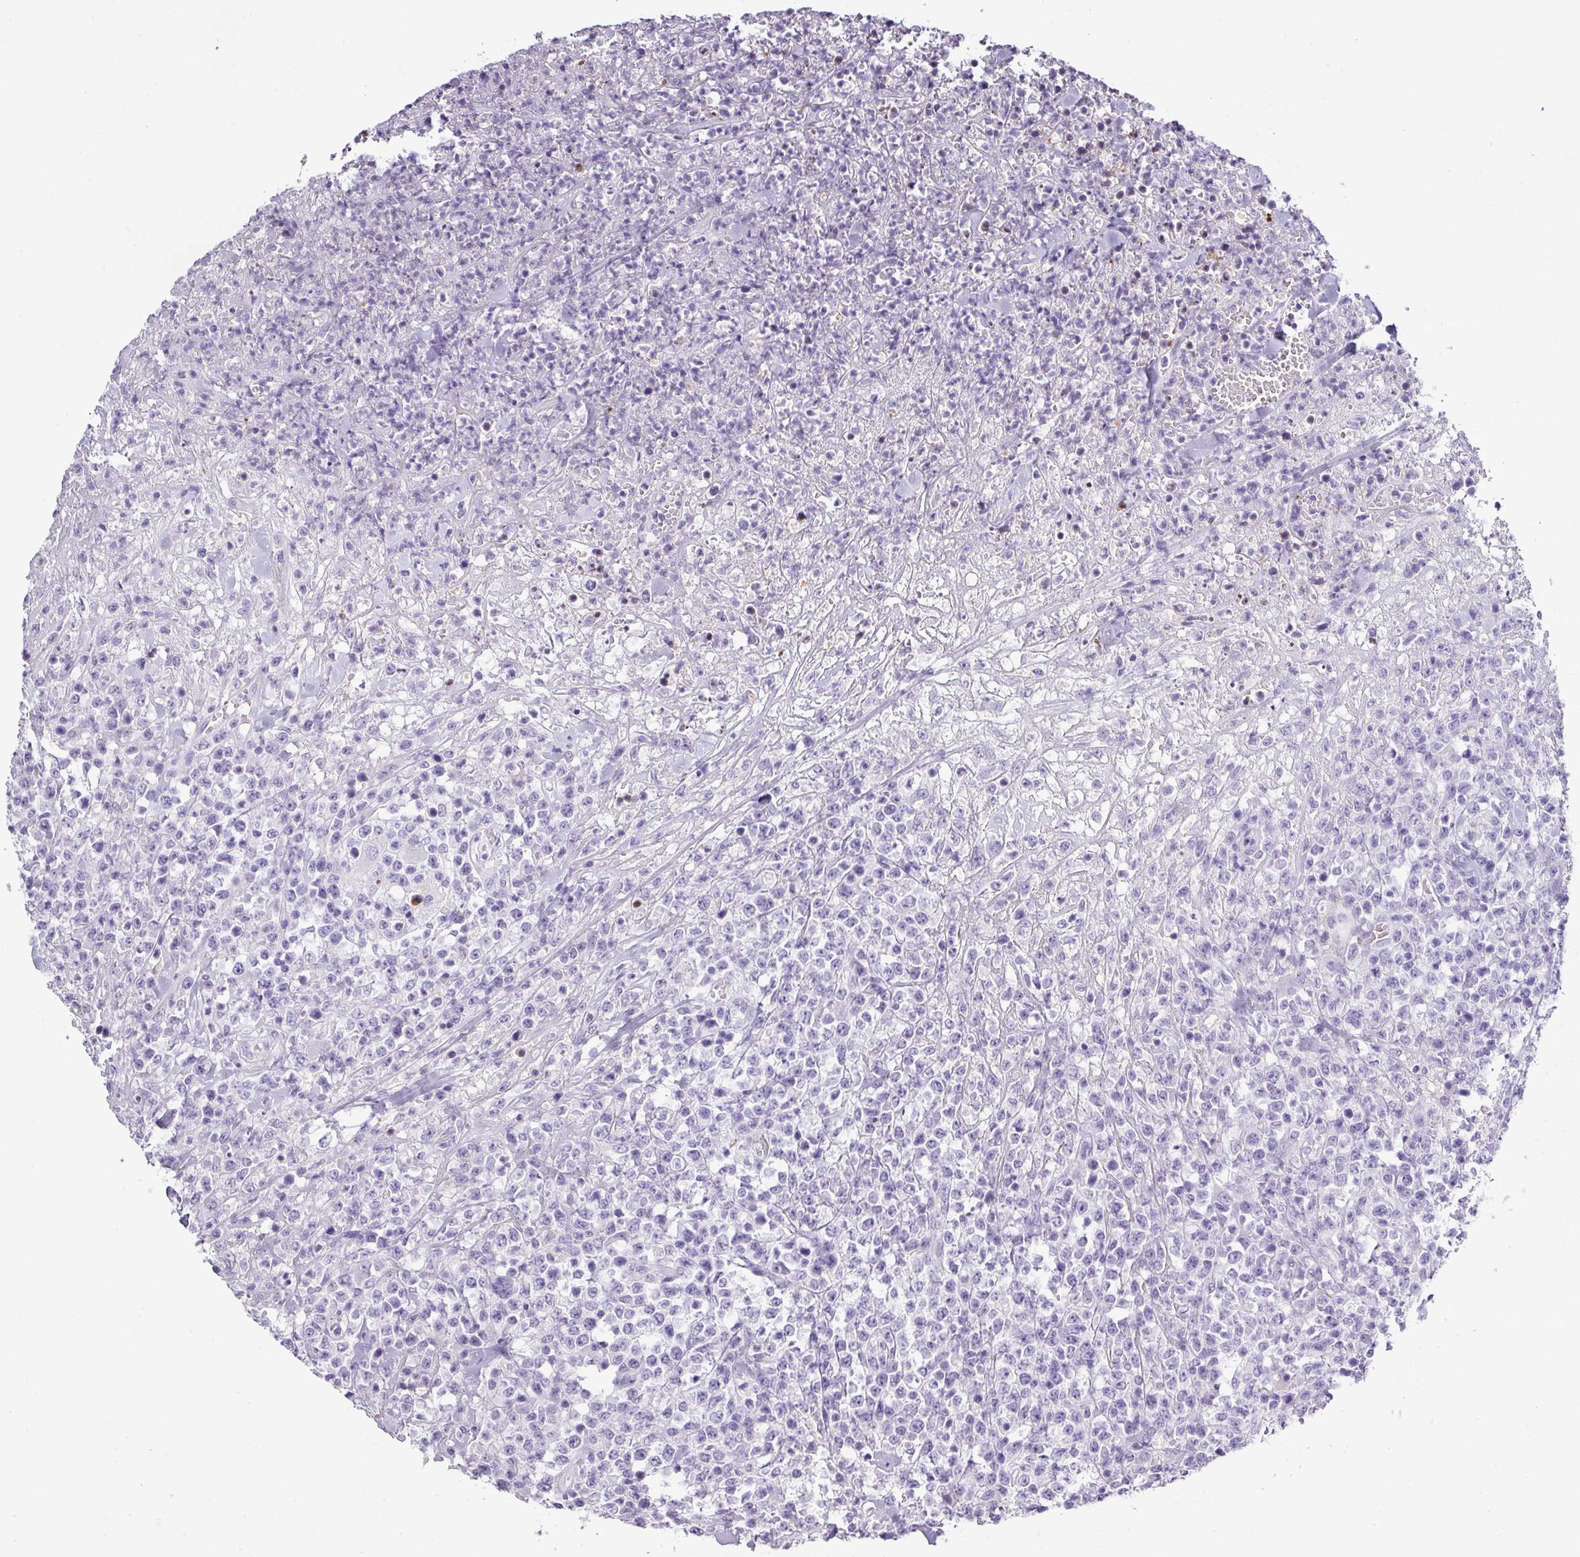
{"staining": {"intensity": "negative", "quantity": "none", "location": "none"}, "tissue": "lymphoma", "cell_type": "Tumor cells", "image_type": "cancer", "snomed": [{"axis": "morphology", "description": "Malignant lymphoma, non-Hodgkin's type, High grade"}, {"axis": "topography", "description": "Colon"}], "caption": "Tumor cells are negative for brown protein staining in high-grade malignant lymphoma, non-Hodgkin's type.", "gene": "TMEM91", "patient": {"sex": "female", "age": 53}}